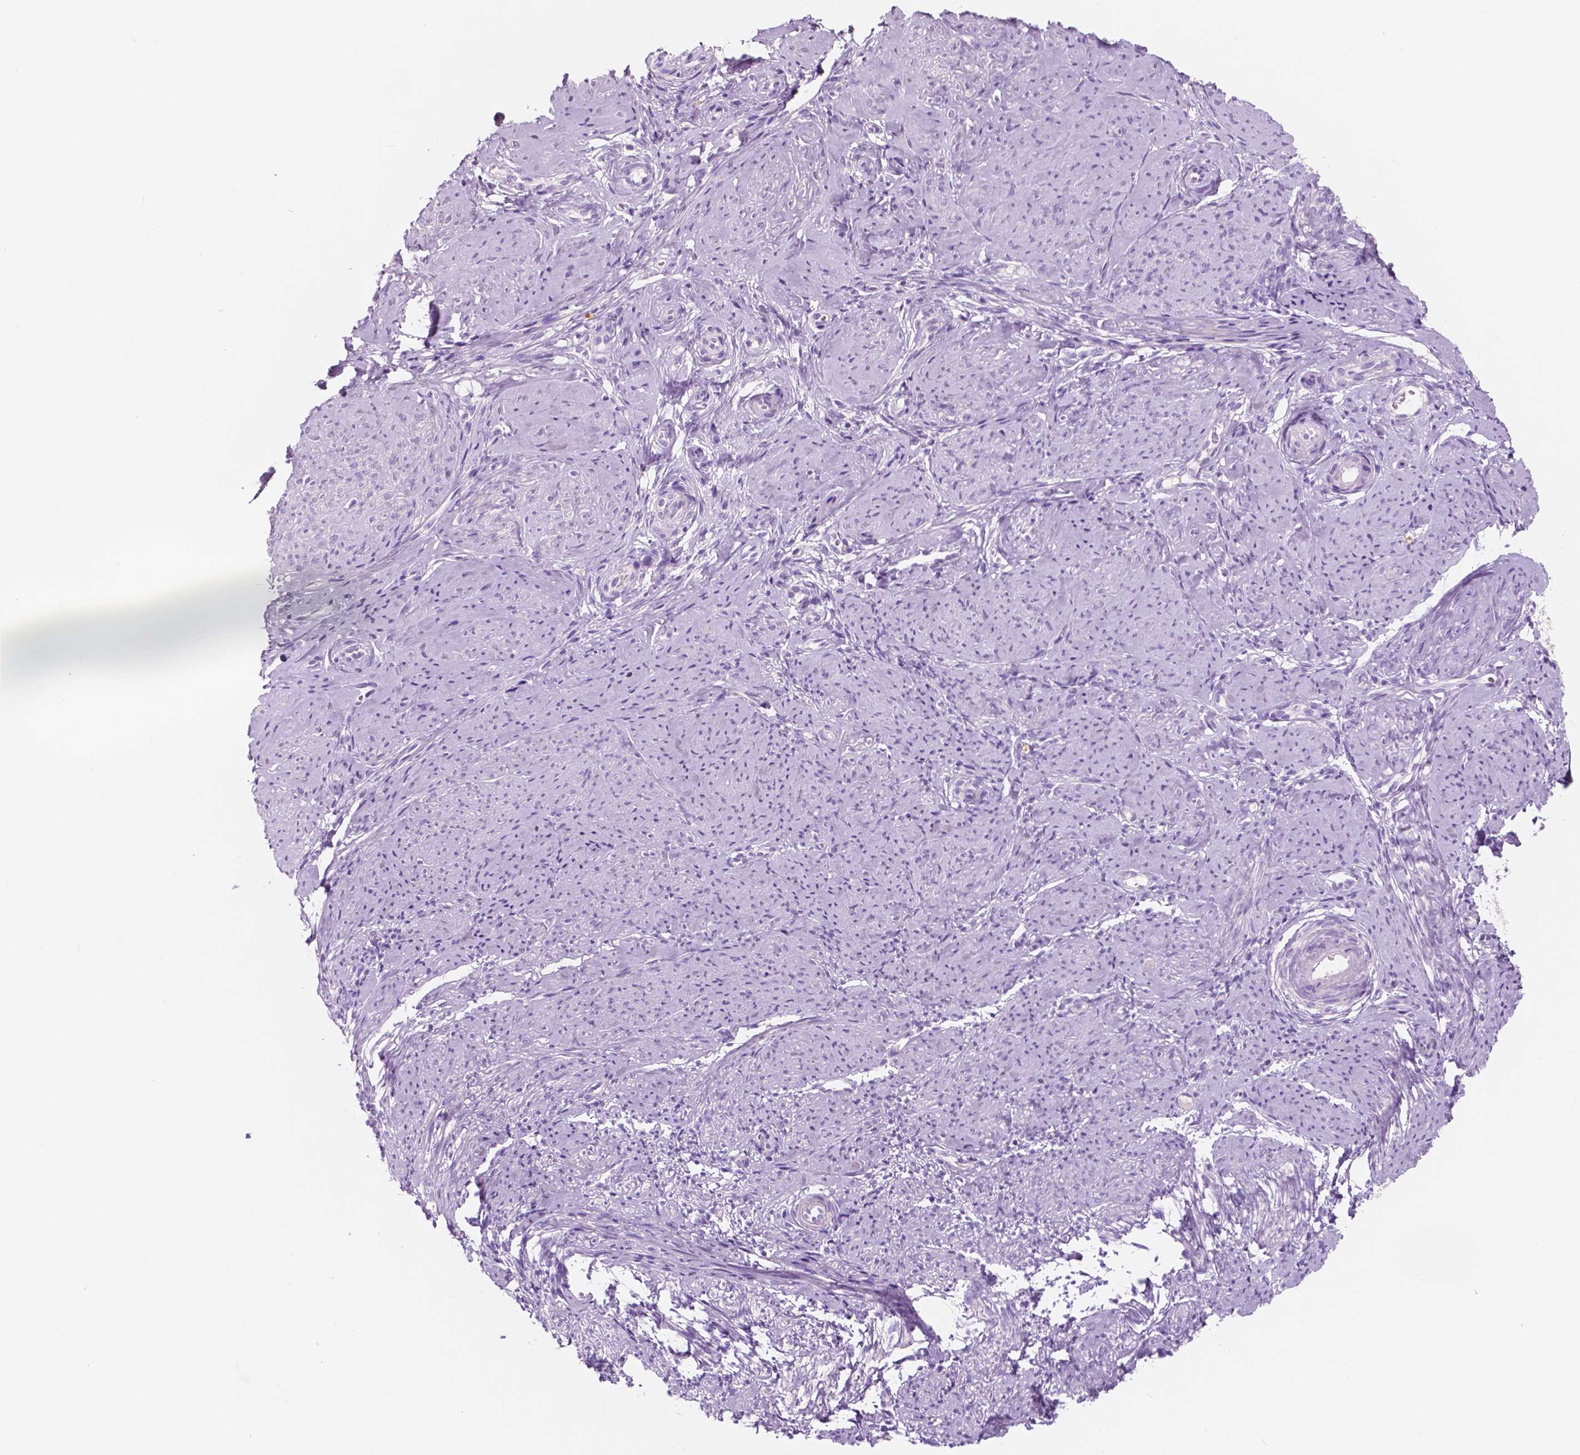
{"staining": {"intensity": "negative", "quantity": "none", "location": "none"}, "tissue": "smooth muscle", "cell_type": "Smooth muscle cells", "image_type": "normal", "snomed": [{"axis": "morphology", "description": "Normal tissue, NOS"}, {"axis": "topography", "description": "Smooth muscle"}], "caption": "Immunohistochemistry (IHC) image of unremarkable human smooth muscle stained for a protein (brown), which demonstrates no expression in smooth muscle cells.", "gene": "CUZD1", "patient": {"sex": "female", "age": 48}}